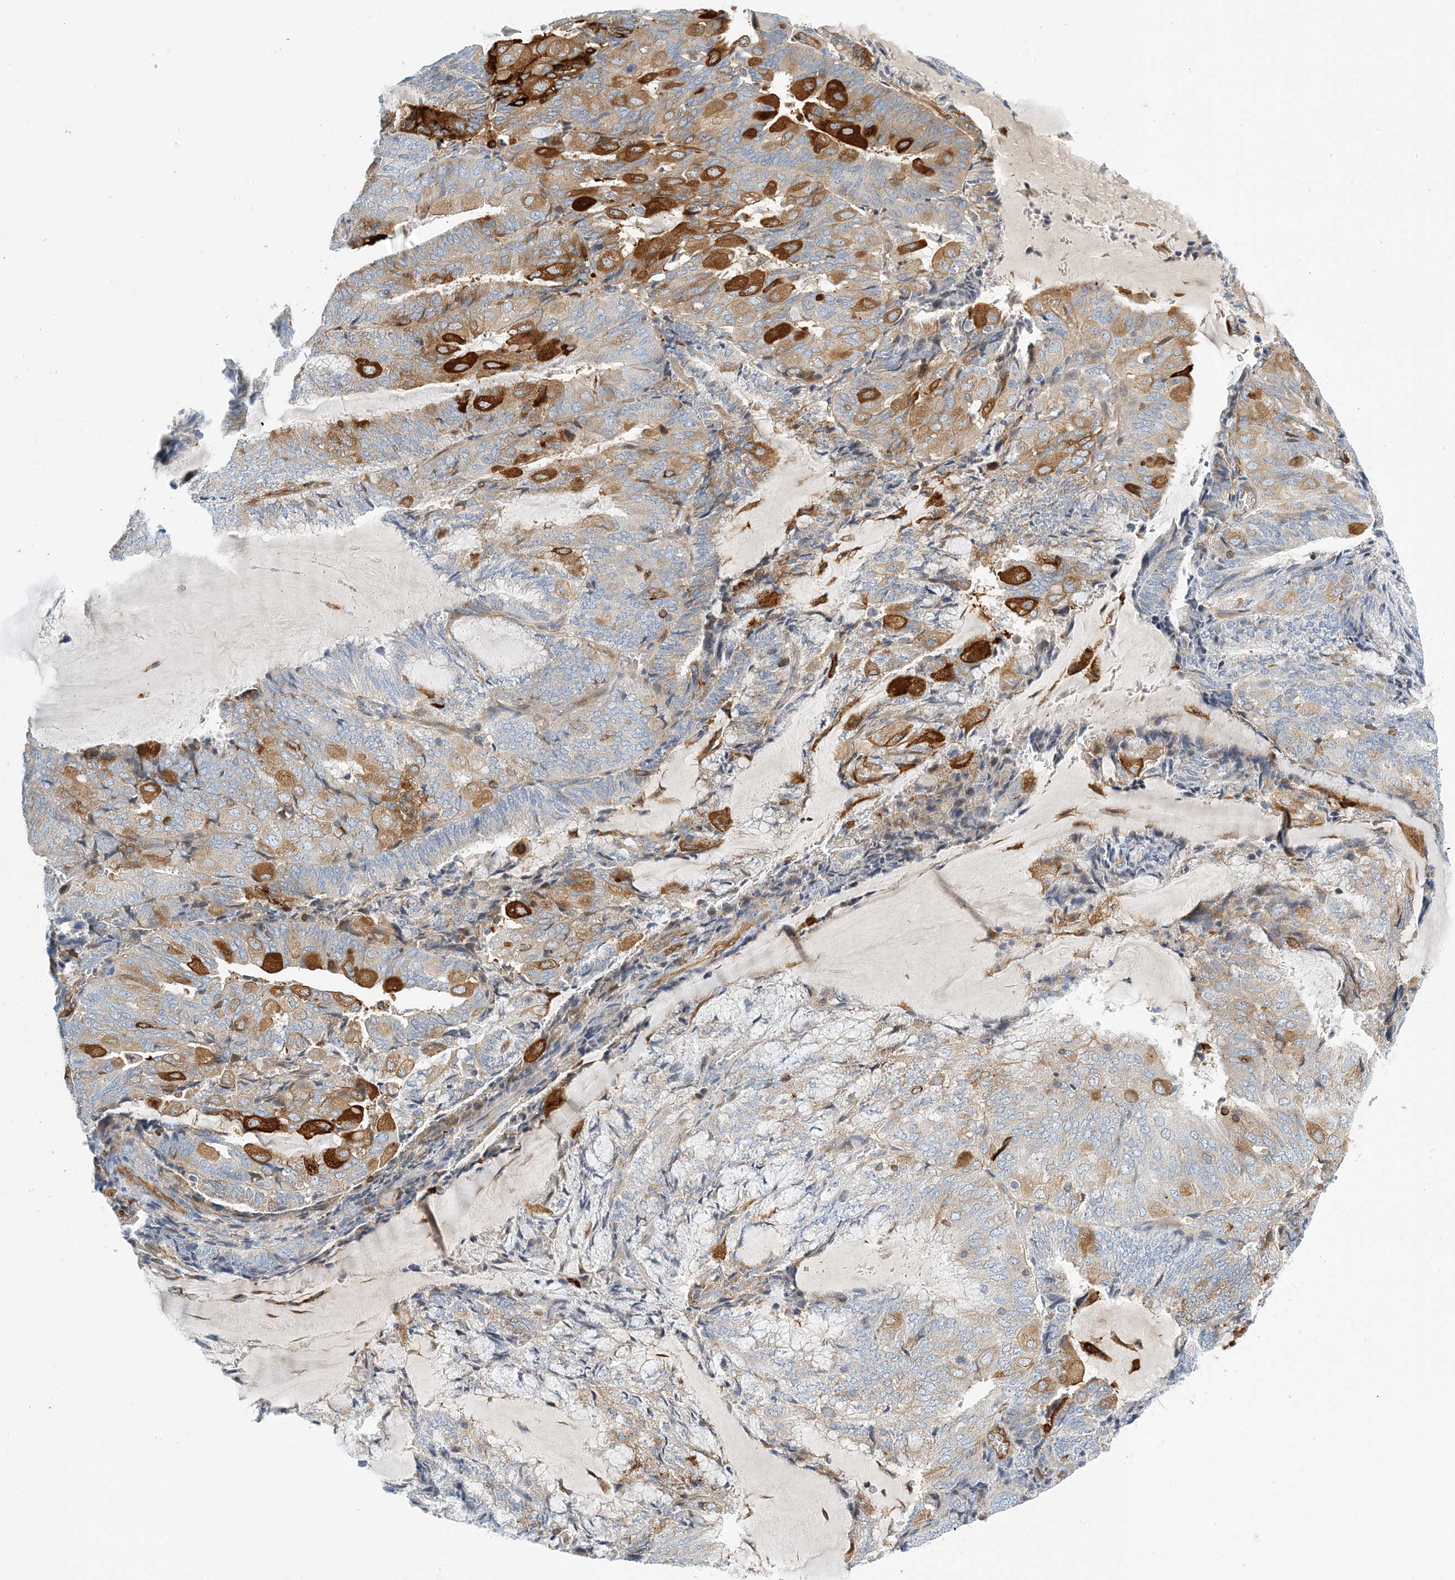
{"staining": {"intensity": "strong", "quantity": "<25%", "location": "cytoplasmic/membranous"}, "tissue": "endometrial cancer", "cell_type": "Tumor cells", "image_type": "cancer", "snomed": [{"axis": "morphology", "description": "Adenocarcinoma, NOS"}, {"axis": "topography", "description": "Endometrium"}], "caption": "Adenocarcinoma (endometrial) stained with immunohistochemistry demonstrates strong cytoplasmic/membranous staining in about <25% of tumor cells. (DAB (3,3'-diaminobenzidine) IHC, brown staining for protein, blue staining for nuclei).", "gene": "PCDHA2", "patient": {"sex": "female", "age": 81}}